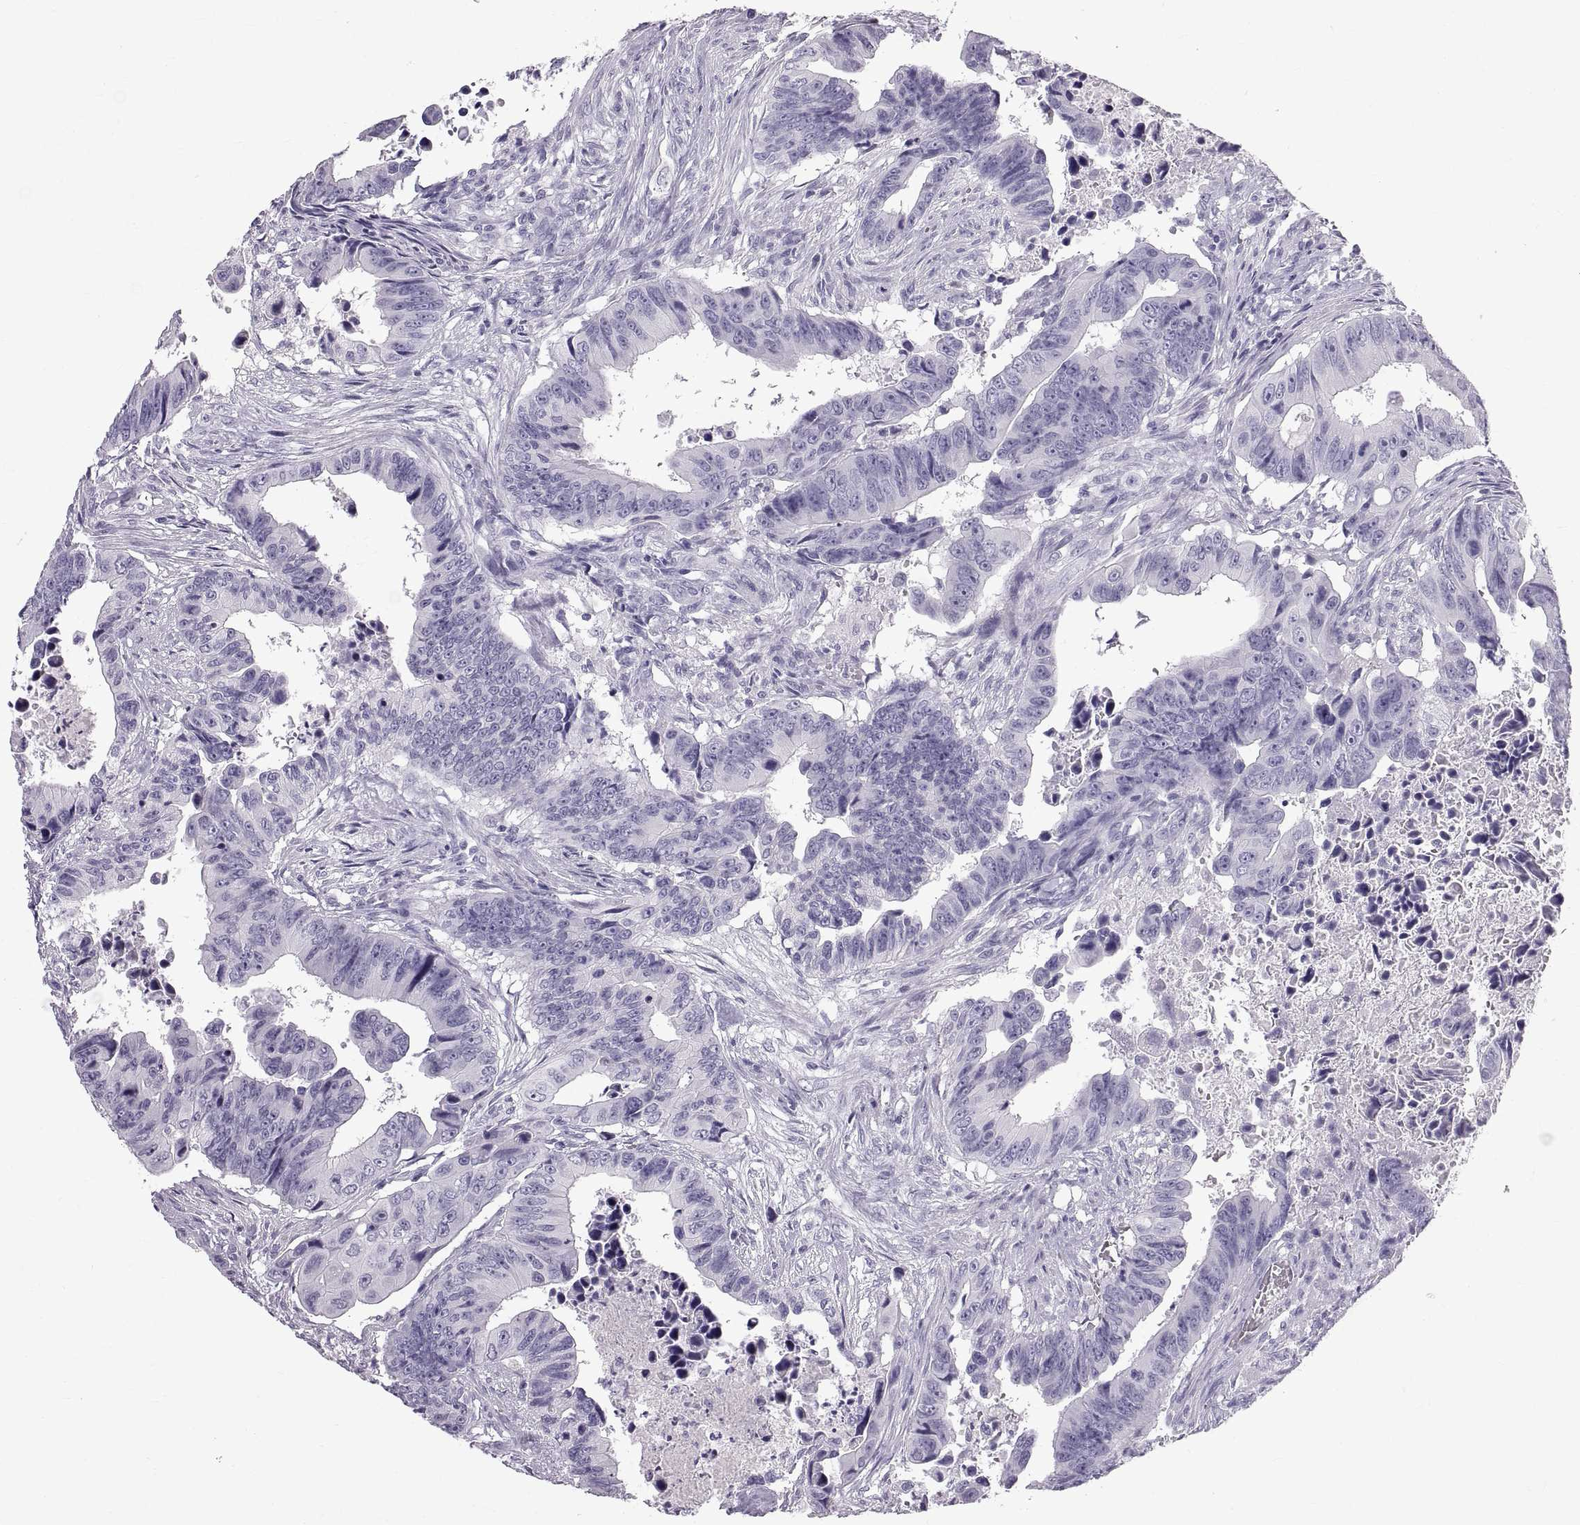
{"staining": {"intensity": "negative", "quantity": "none", "location": "none"}, "tissue": "colorectal cancer", "cell_type": "Tumor cells", "image_type": "cancer", "snomed": [{"axis": "morphology", "description": "Adenocarcinoma, NOS"}, {"axis": "topography", "description": "Colon"}], "caption": "Tumor cells are negative for protein expression in human colorectal cancer. (Stains: DAB (3,3'-diaminobenzidine) IHC with hematoxylin counter stain, Microscopy: brightfield microscopy at high magnification).", "gene": "WFDC8", "patient": {"sex": "female", "age": 87}}